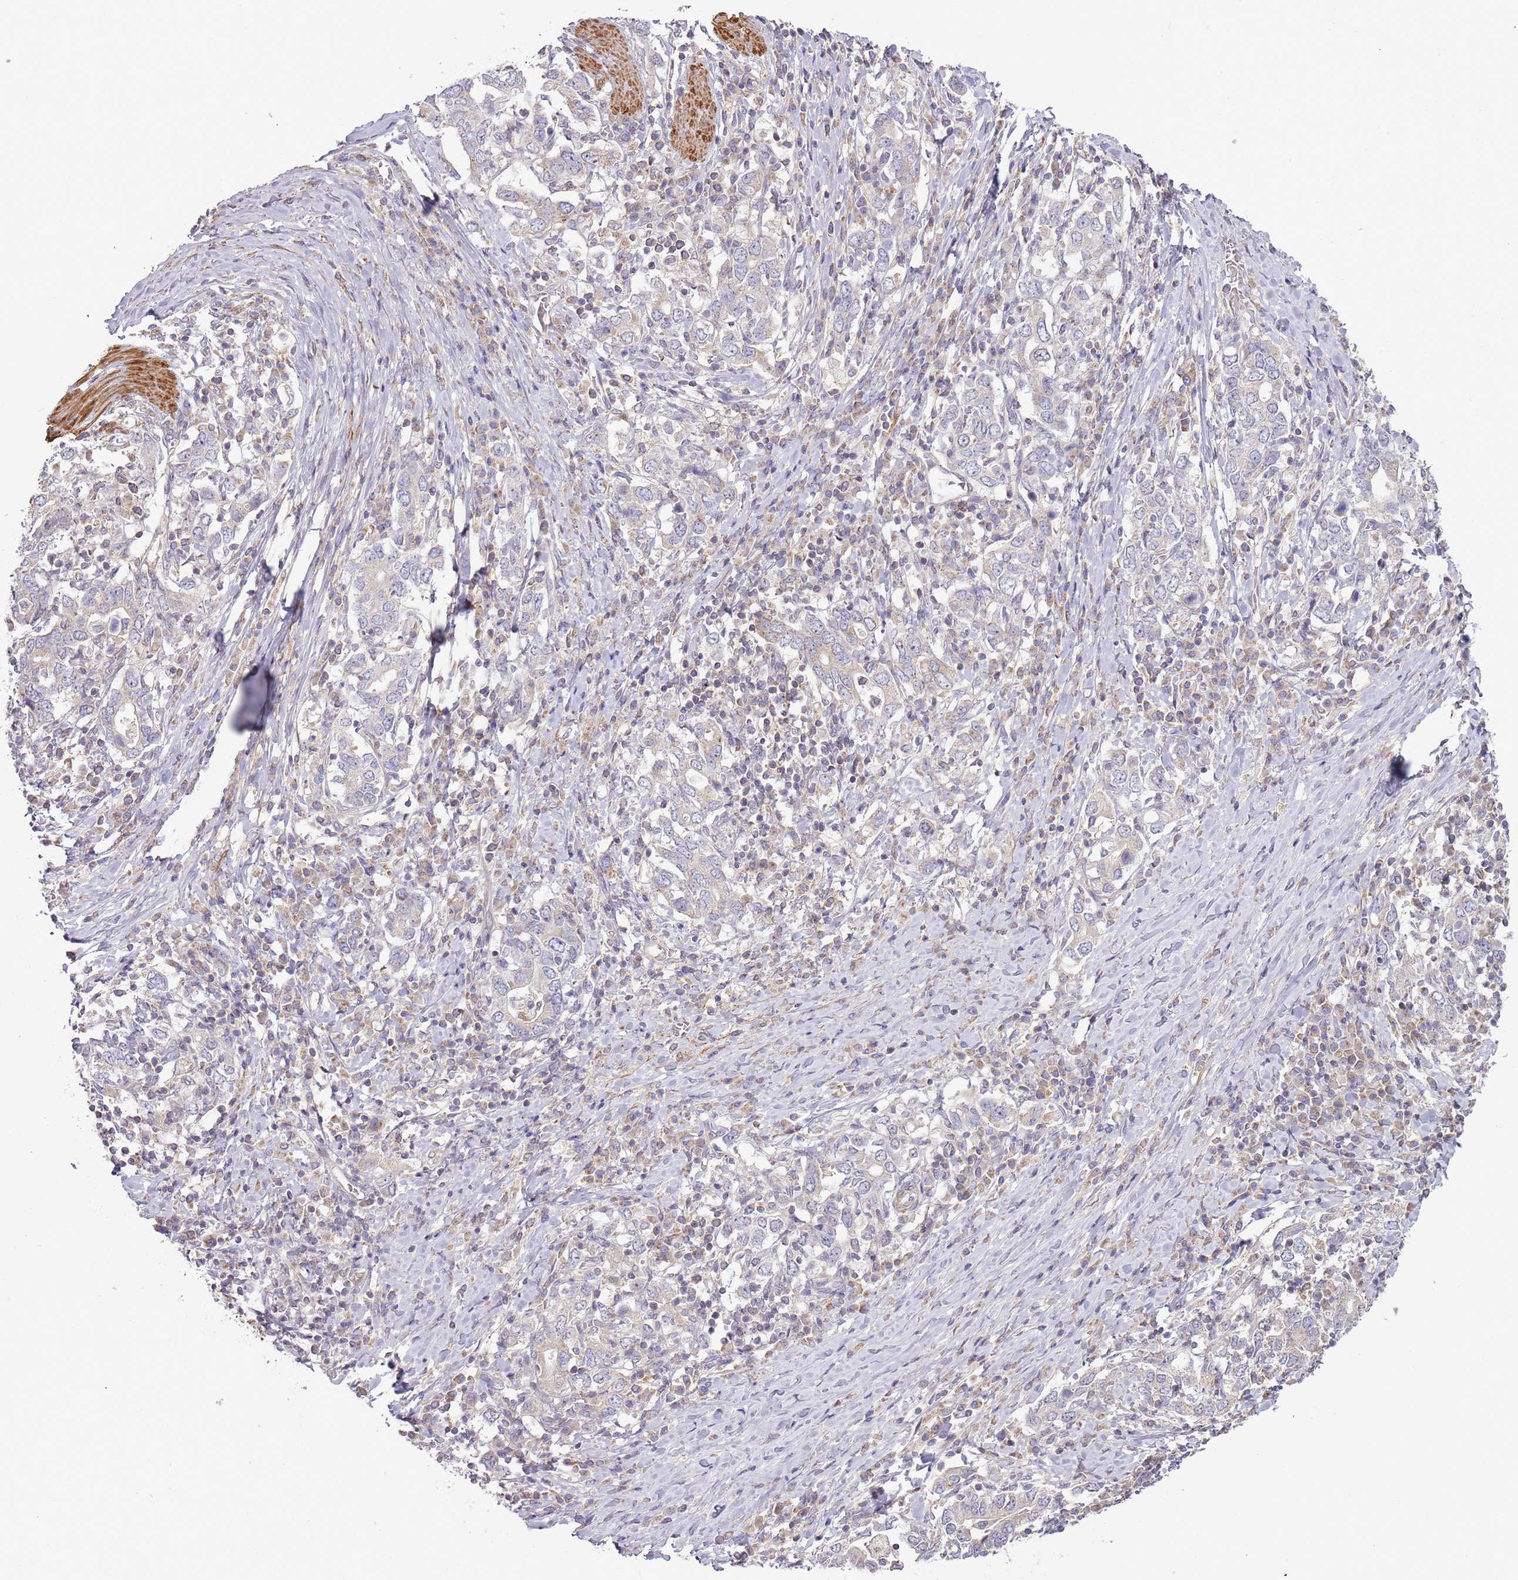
{"staining": {"intensity": "negative", "quantity": "none", "location": "none"}, "tissue": "stomach cancer", "cell_type": "Tumor cells", "image_type": "cancer", "snomed": [{"axis": "morphology", "description": "Adenocarcinoma, NOS"}, {"axis": "topography", "description": "Stomach, upper"}, {"axis": "topography", "description": "Stomach"}], "caption": "A high-resolution image shows immunohistochemistry (IHC) staining of stomach cancer (adenocarcinoma), which displays no significant expression in tumor cells.", "gene": "DTD2", "patient": {"sex": "male", "age": 62}}